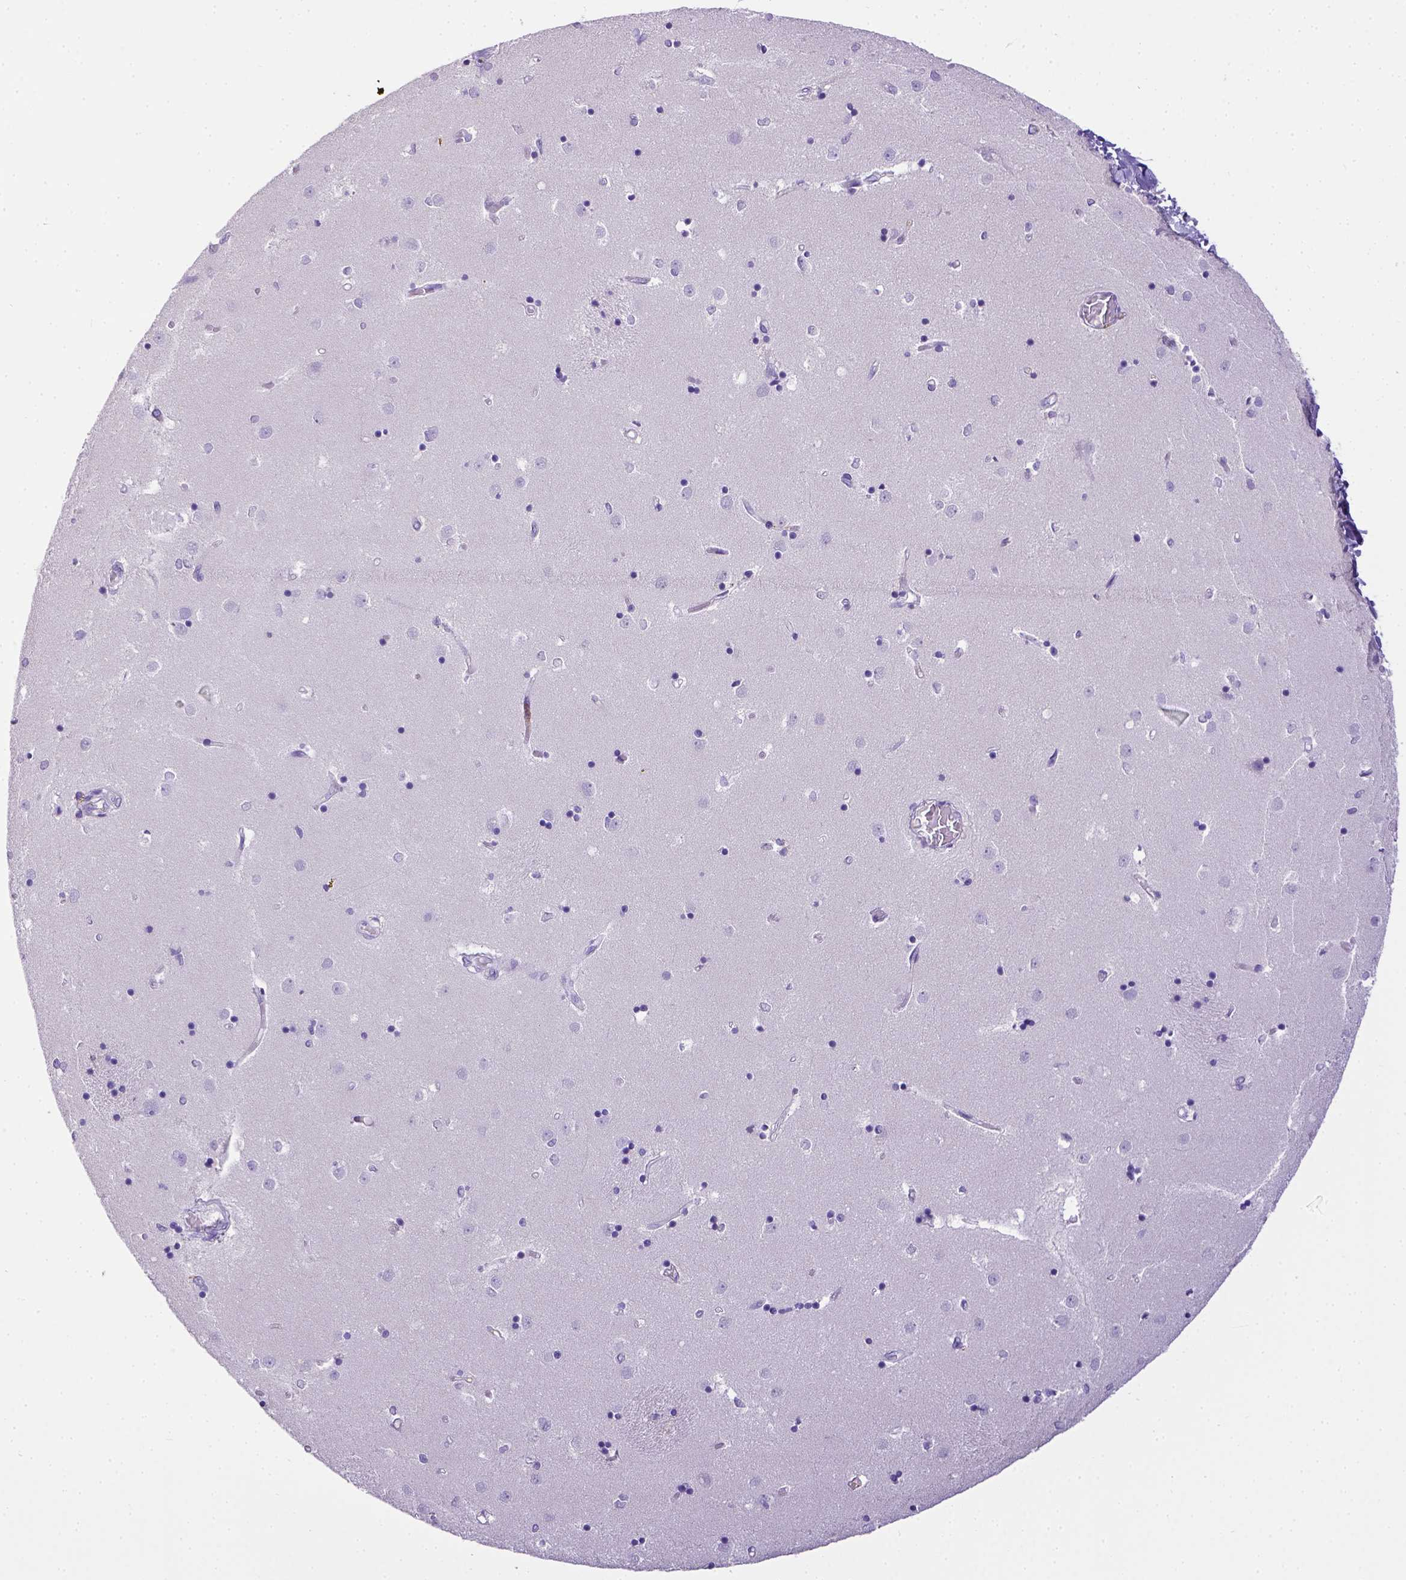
{"staining": {"intensity": "negative", "quantity": "none", "location": "none"}, "tissue": "caudate", "cell_type": "Glial cells", "image_type": "normal", "snomed": [{"axis": "morphology", "description": "Normal tissue, NOS"}, {"axis": "topography", "description": "Lateral ventricle wall"}], "caption": "The photomicrograph reveals no staining of glial cells in normal caudate. (DAB immunohistochemistry (IHC) with hematoxylin counter stain).", "gene": "CD3E", "patient": {"sex": "male", "age": 54}}